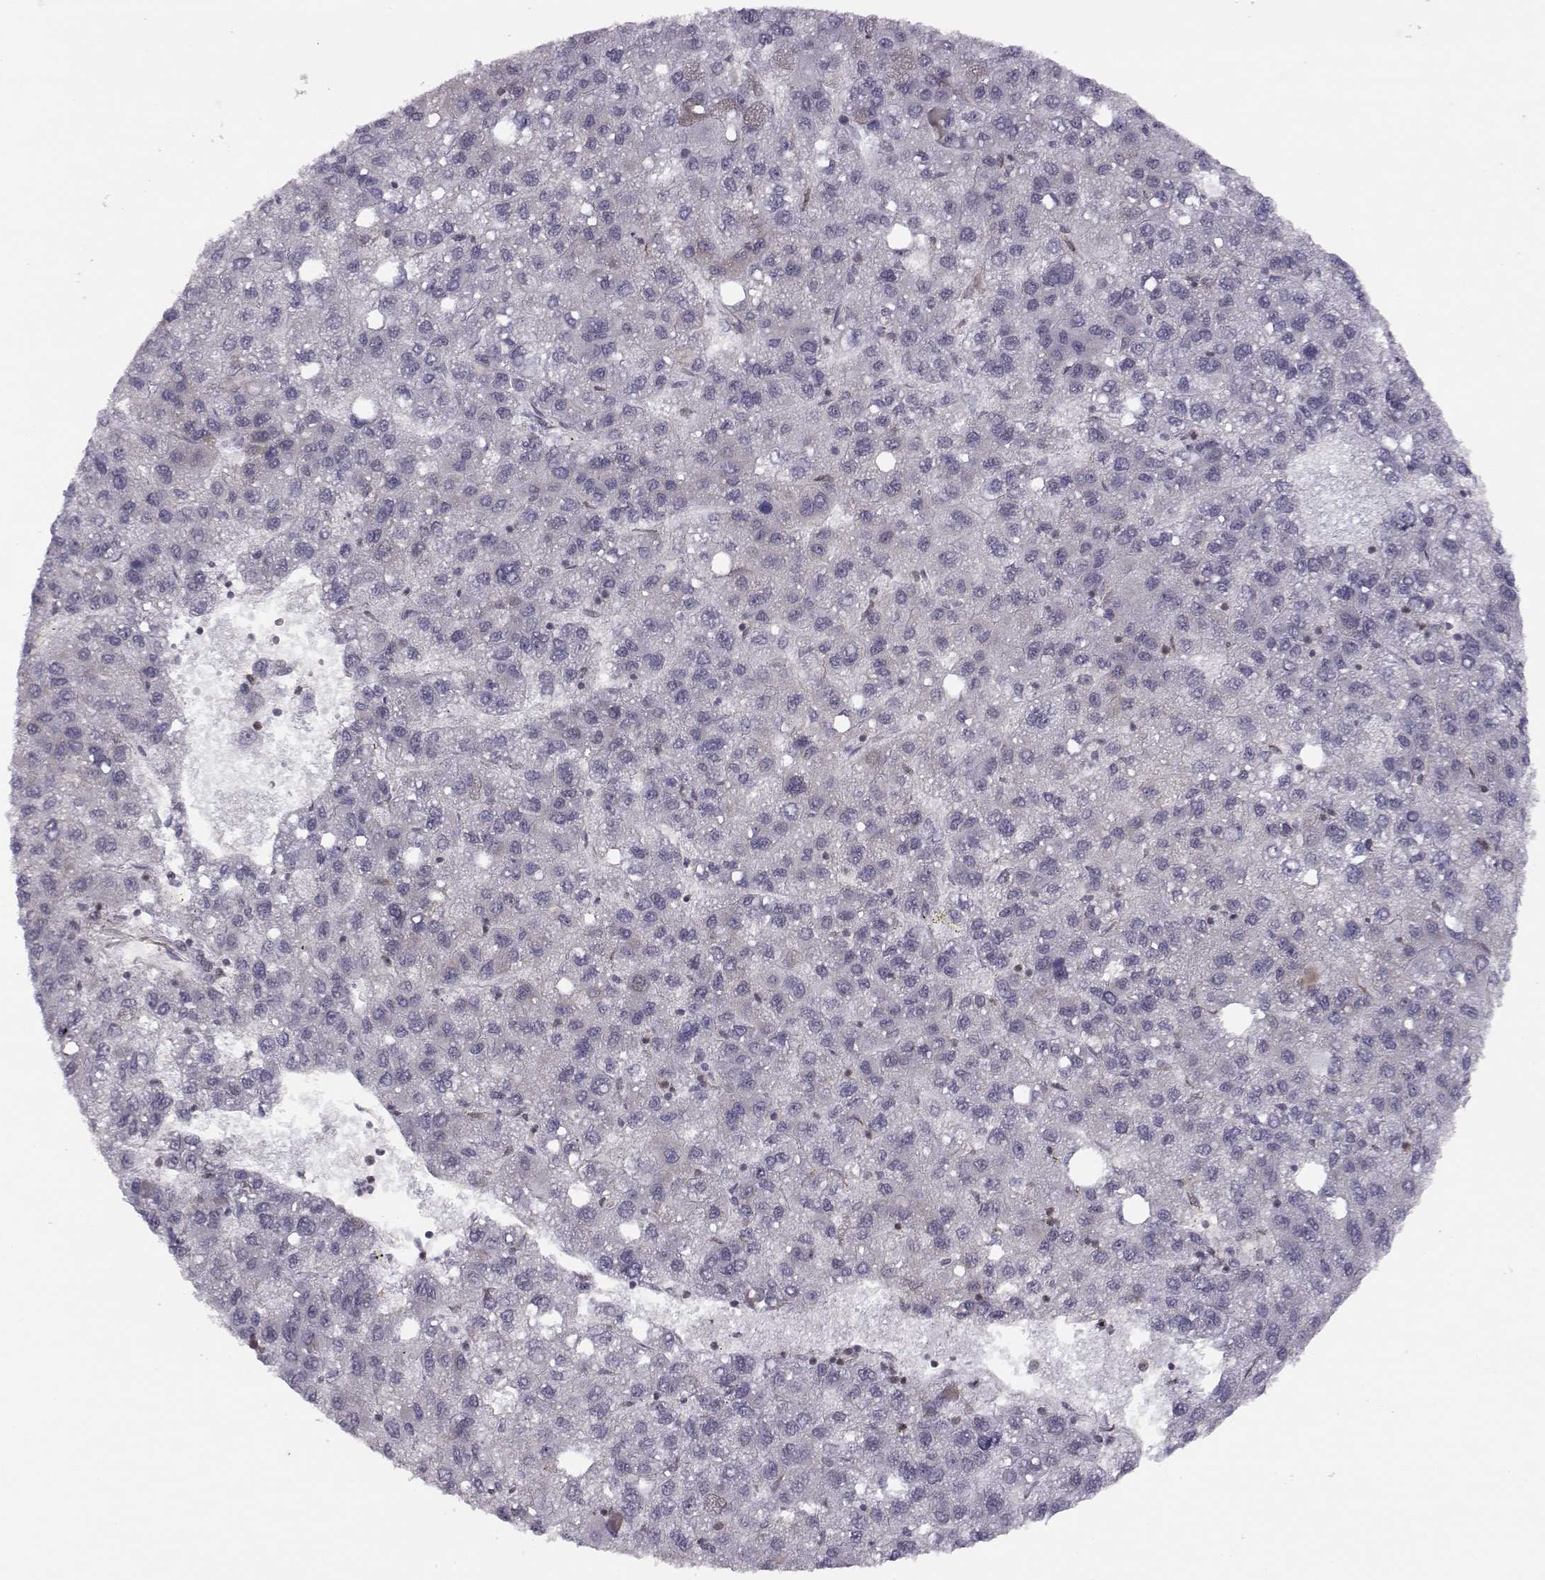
{"staining": {"intensity": "negative", "quantity": "none", "location": "none"}, "tissue": "liver cancer", "cell_type": "Tumor cells", "image_type": "cancer", "snomed": [{"axis": "morphology", "description": "Carcinoma, Hepatocellular, NOS"}, {"axis": "topography", "description": "Liver"}], "caption": "Tumor cells are negative for brown protein staining in liver hepatocellular carcinoma.", "gene": "KIF13B", "patient": {"sex": "female", "age": 82}}